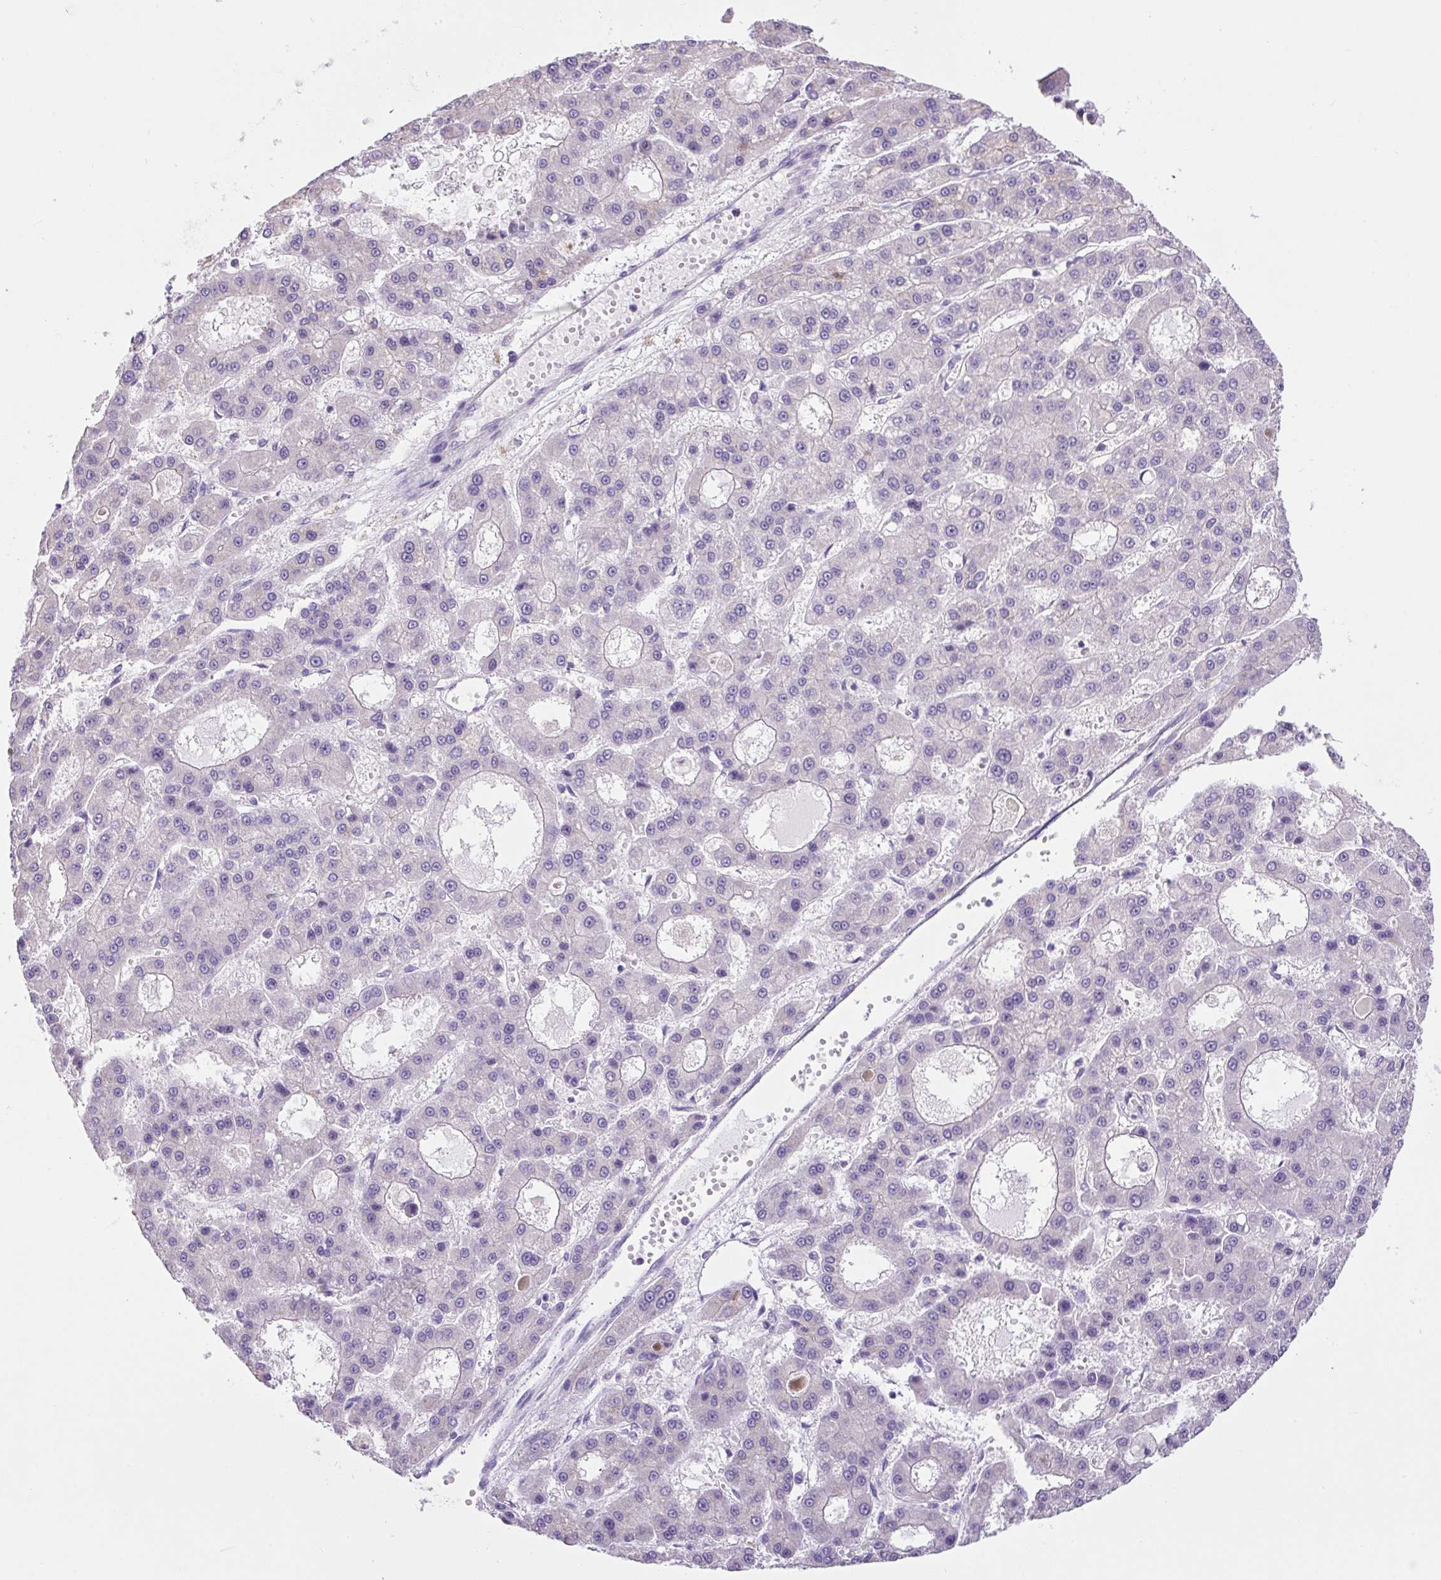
{"staining": {"intensity": "negative", "quantity": "none", "location": "none"}, "tissue": "liver cancer", "cell_type": "Tumor cells", "image_type": "cancer", "snomed": [{"axis": "morphology", "description": "Carcinoma, Hepatocellular, NOS"}, {"axis": "topography", "description": "Liver"}], "caption": "Tumor cells are negative for protein expression in human liver cancer.", "gene": "GORASP1", "patient": {"sex": "male", "age": 70}}